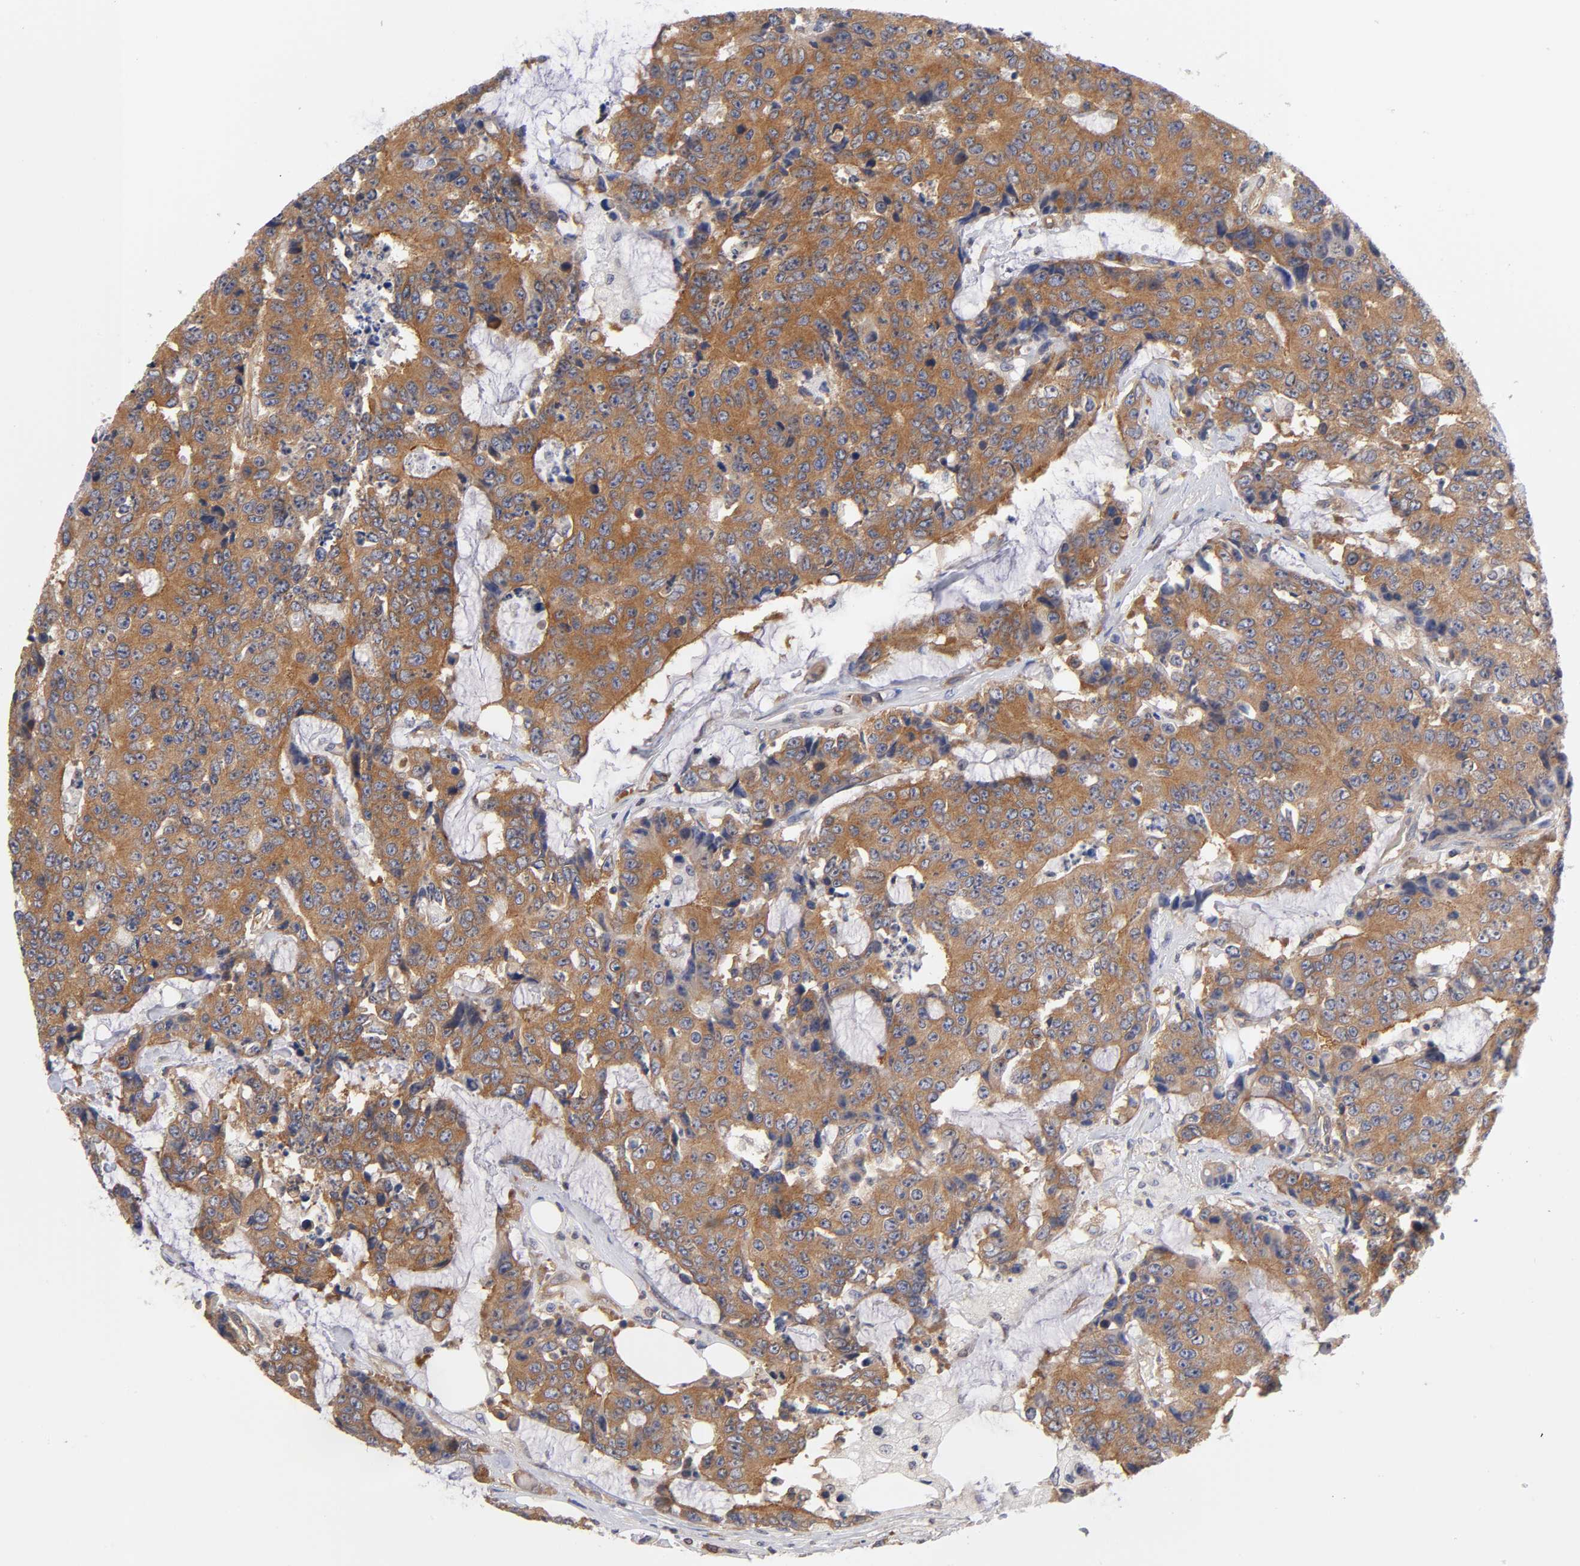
{"staining": {"intensity": "moderate", "quantity": ">75%", "location": "cytoplasmic/membranous"}, "tissue": "colorectal cancer", "cell_type": "Tumor cells", "image_type": "cancer", "snomed": [{"axis": "morphology", "description": "Adenocarcinoma, NOS"}, {"axis": "topography", "description": "Colon"}], "caption": "Tumor cells exhibit medium levels of moderate cytoplasmic/membranous expression in approximately >75% of cells in human colorectal cancer. The protein of interest is stained brown, and the nuclei are stained in blue (DAB IHC with brightfield microscopy, high magnification).", "gene": "STRN3", "patient": {"sex": "female", "age": 86}}